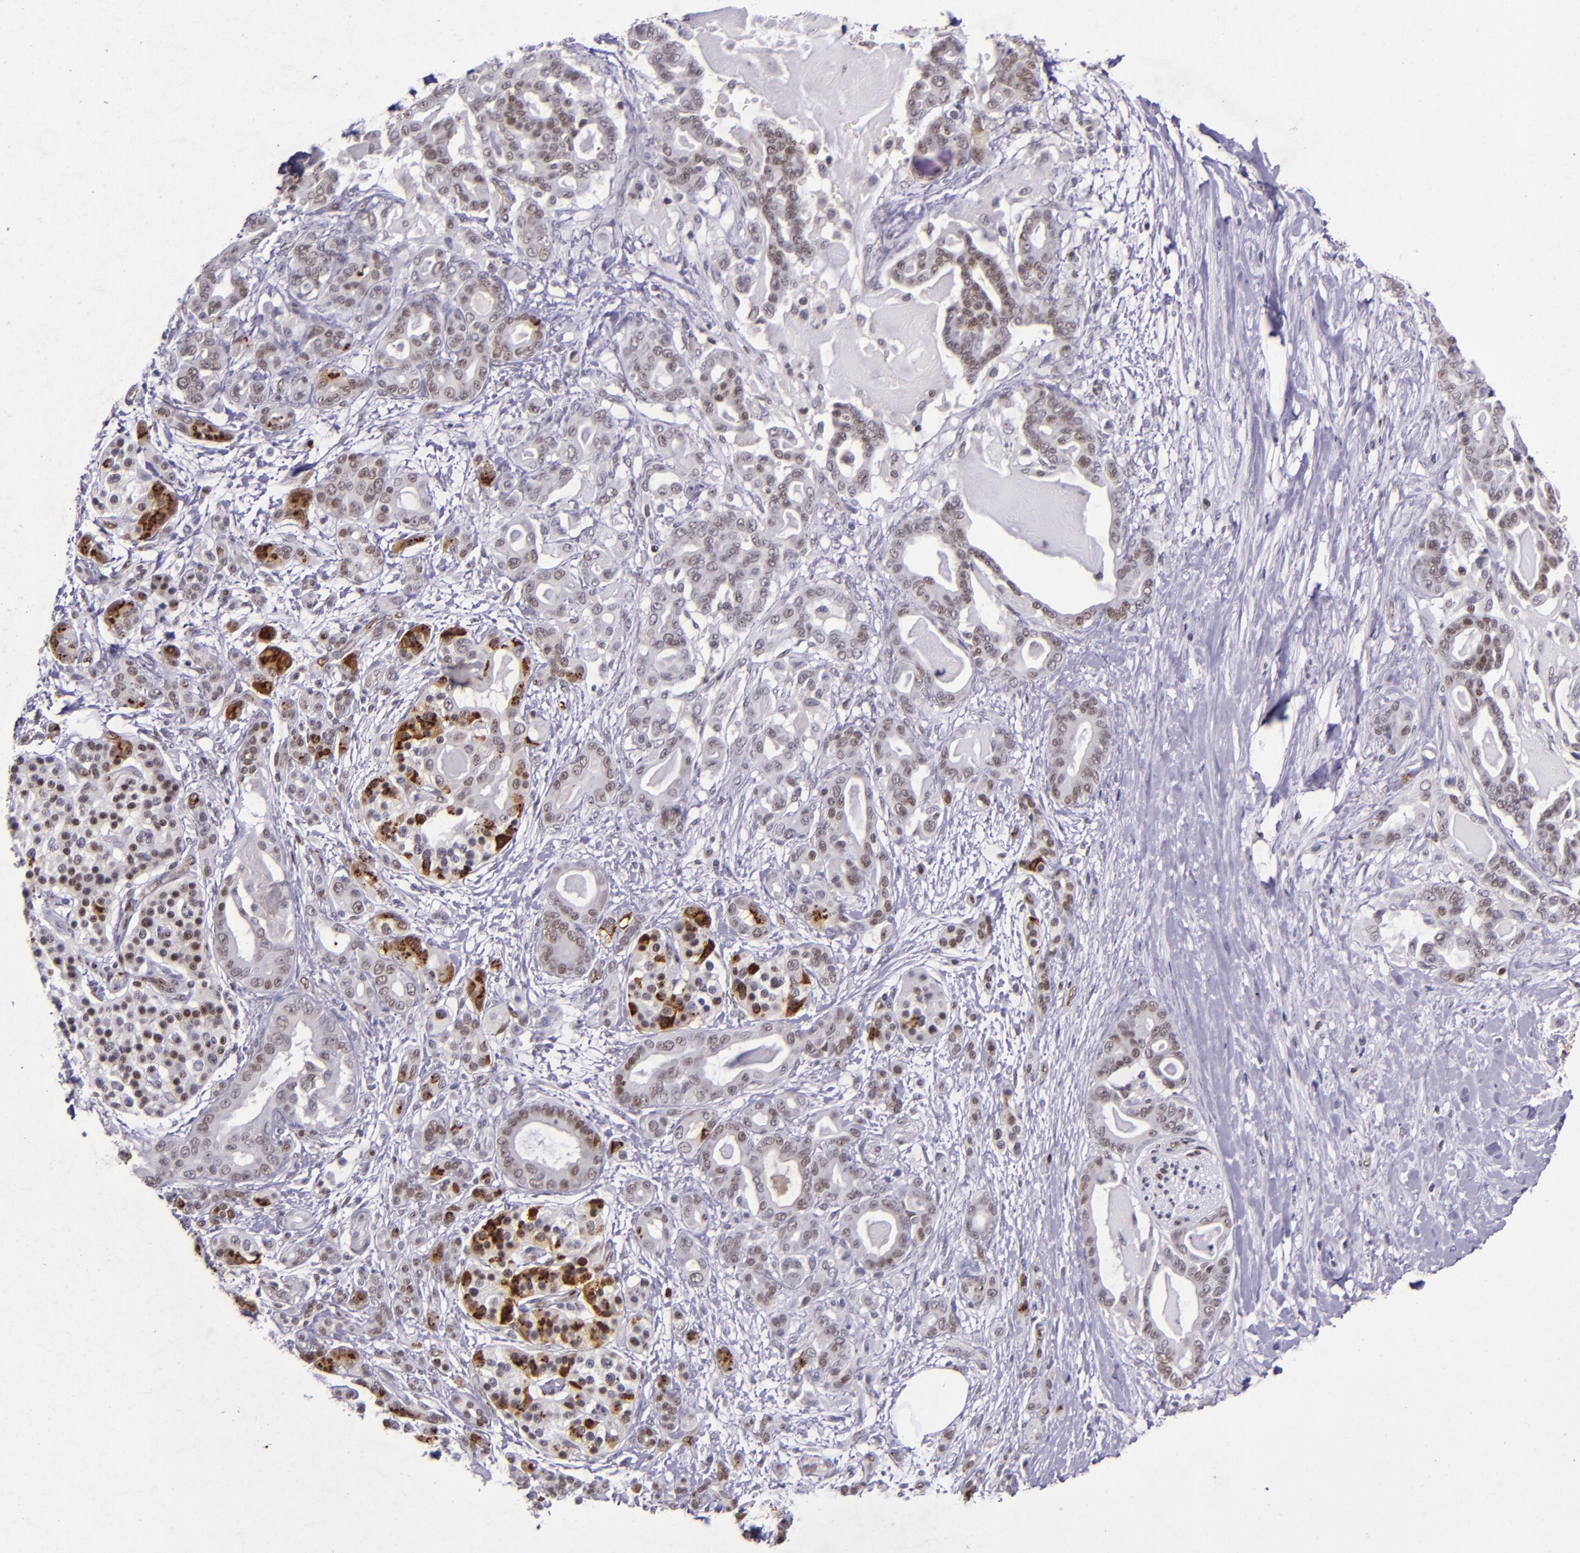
{"staining": {"intensity": "strong", "quantity": "25%-75%", "location": "cytoplasmic/membranous,nuclear"}, "tissue": "pancreatic cancer", "cell_type": "Tumor cells", "image_type": "cancer", "snomed": [{"axis": "morphology", "description": "Adenocarcinoma, NOS"}, {"axis": "topography", "description": "Pancreas"}], "caption": "DAB immunohistochemical staining of adenocarcinoma (pancreatic) reveals strong cytoplasmic/membranous and nuclear protein staining in about 25%-75% of tumor cells. The protein is shown in brown color, while the nuclei are stained blue.", "gene": "MGMT", "patient": {"sex": "male", "age": 63}}